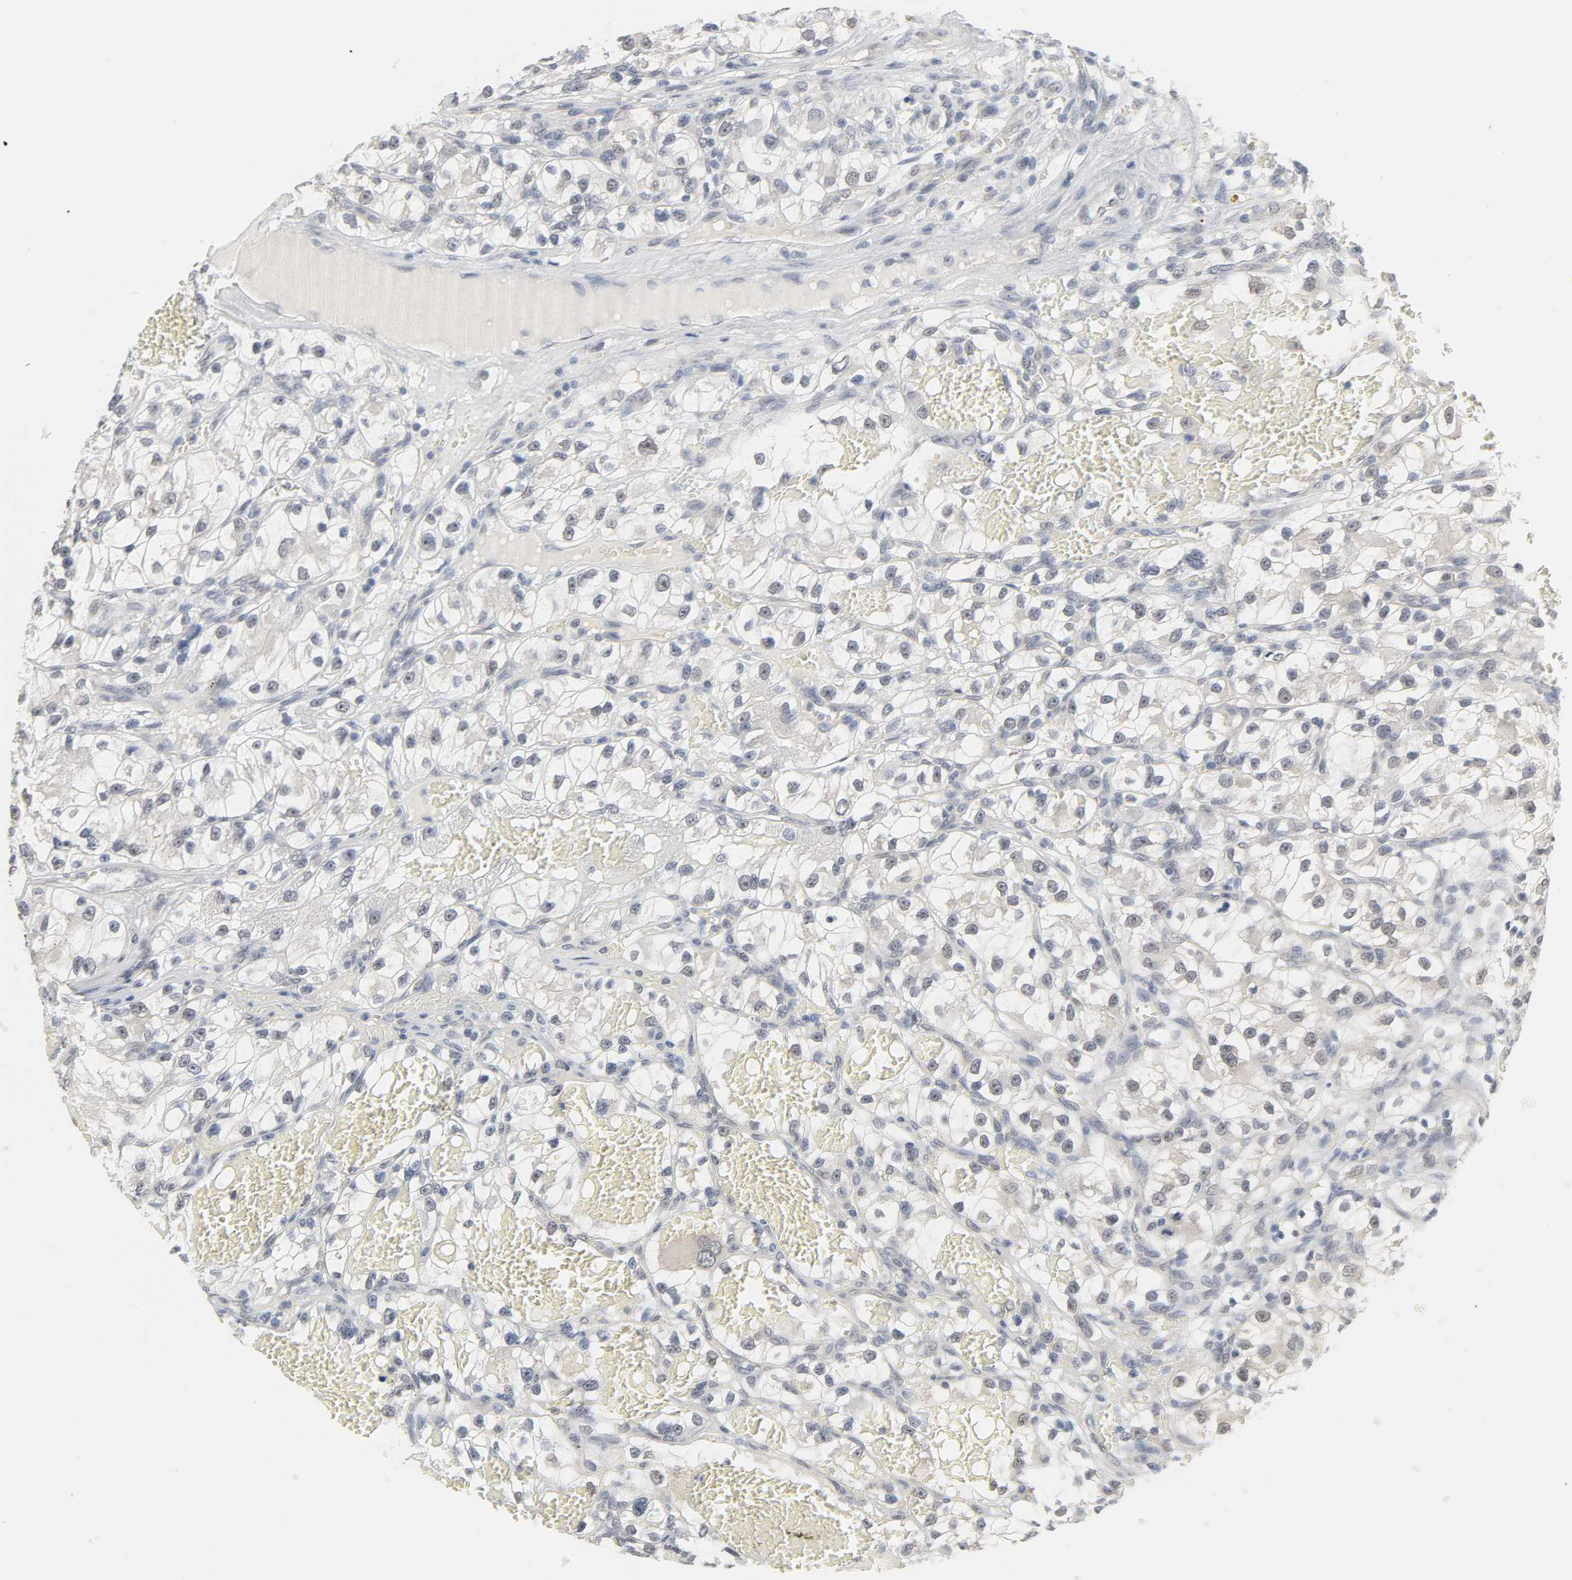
{"staining": {"intensity": "negative", "quantity": "none", "location": "none"}, "tissue": "renal cancer", "cell_type": "Tumor cells", "image_type": "cancer", "snomed": [{"axis": "morphology", "description": "Adenocarcinoma, NOS"}, {"axis": "topography", "description": "Kidney"}], "caption": "This is an immunohistochemistry (IHC) micrograph of human adenocarcinoma (renal). There is no expression in tumor cells.", "gene": "ACSS2", "patient": {"sex": "female", "age": 57}}